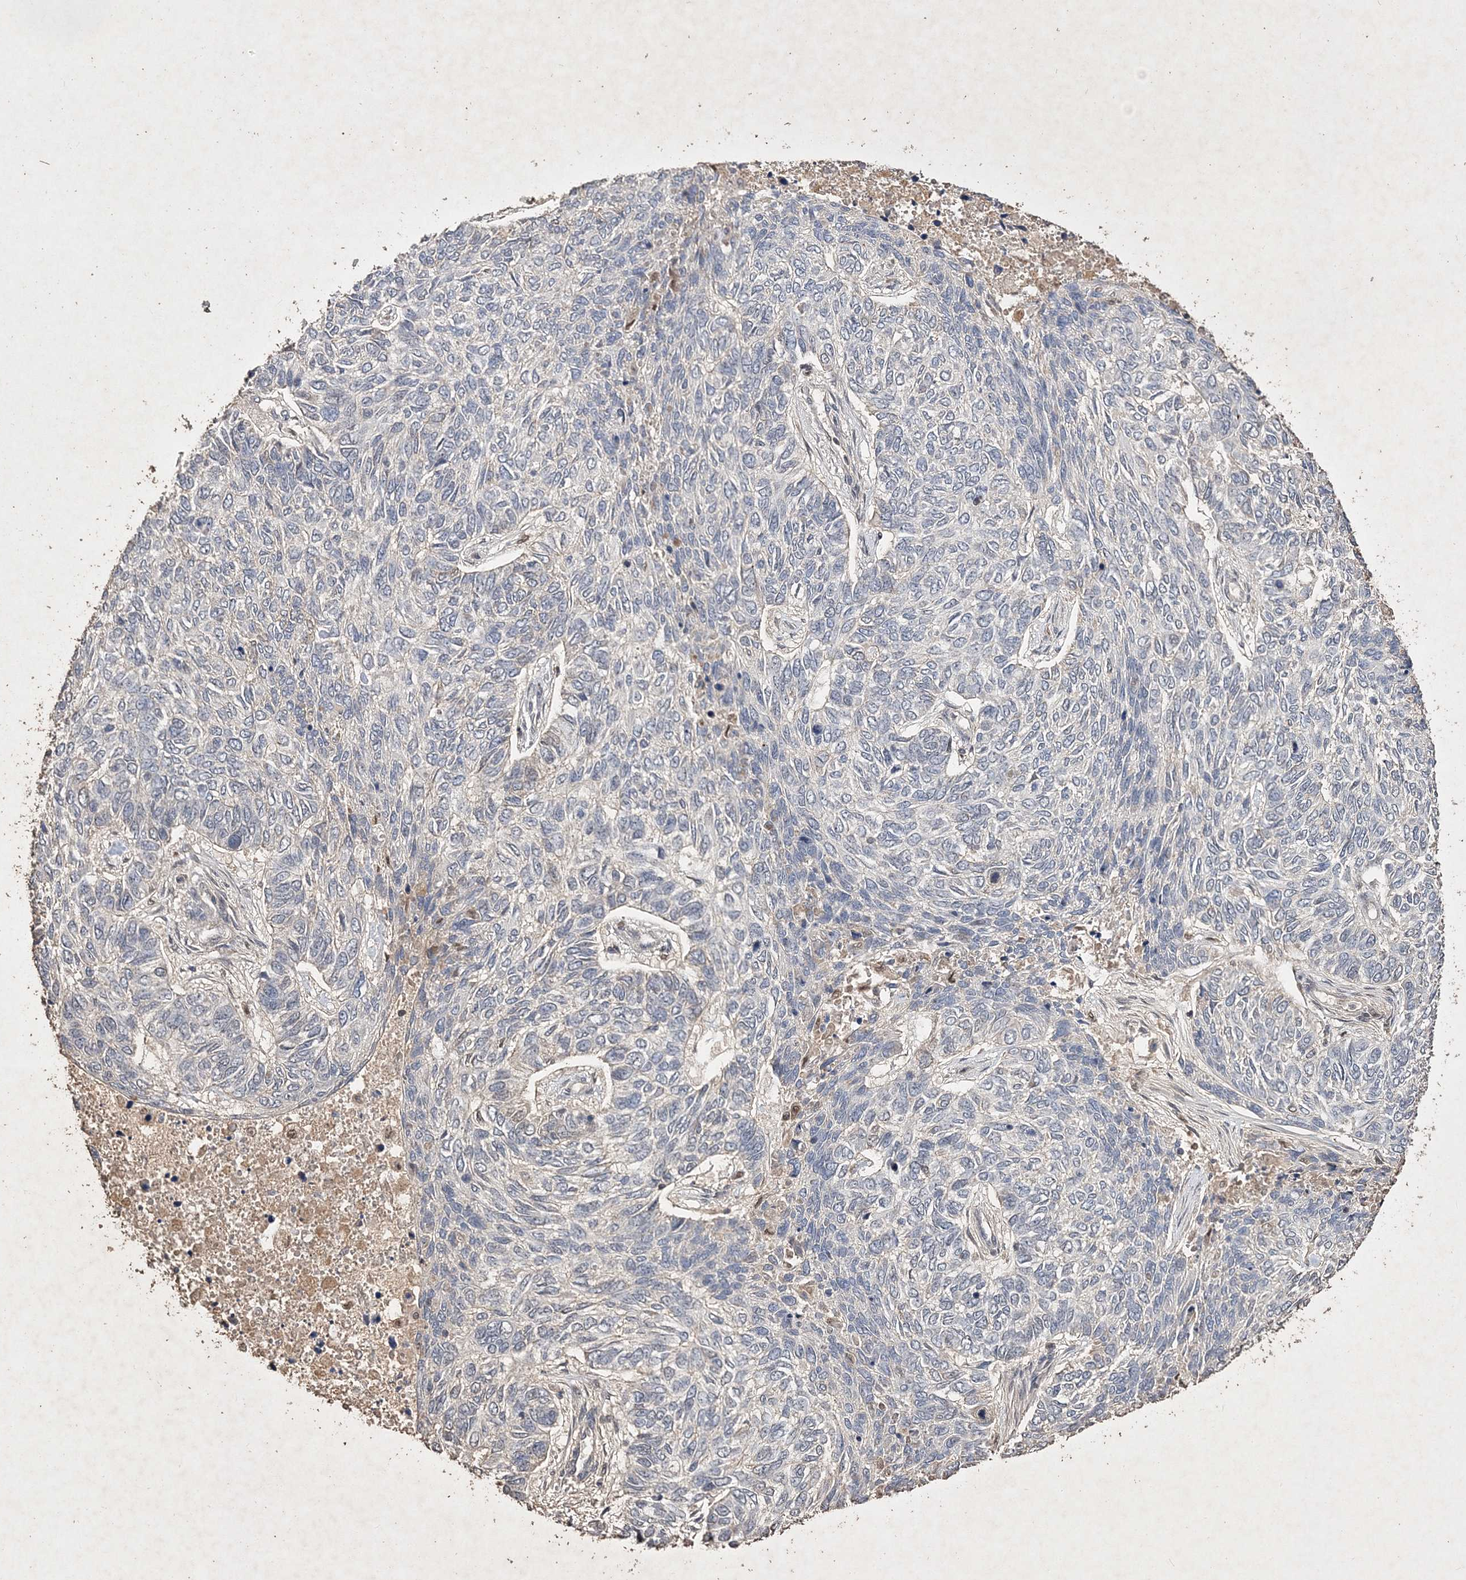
{"staining": {"intensity": "negative", "quantity": "none", "location": "none"}, "tissue": "skin cancer", "cell_type": "Tumor cells", "image_type": "cancer", "snomed": [{"axis": "morphology", "description": "Basal cell carcinoma"}, {"axis": "topography", "description": "Skin"}], "caption": "The immunohistochemistry histopathology image has no significant positivity in tumor cells of basal cell carcinoma (skin) tissue.", "gene": "C3orf38", "patient": {"sex": "female", "age": 65}}